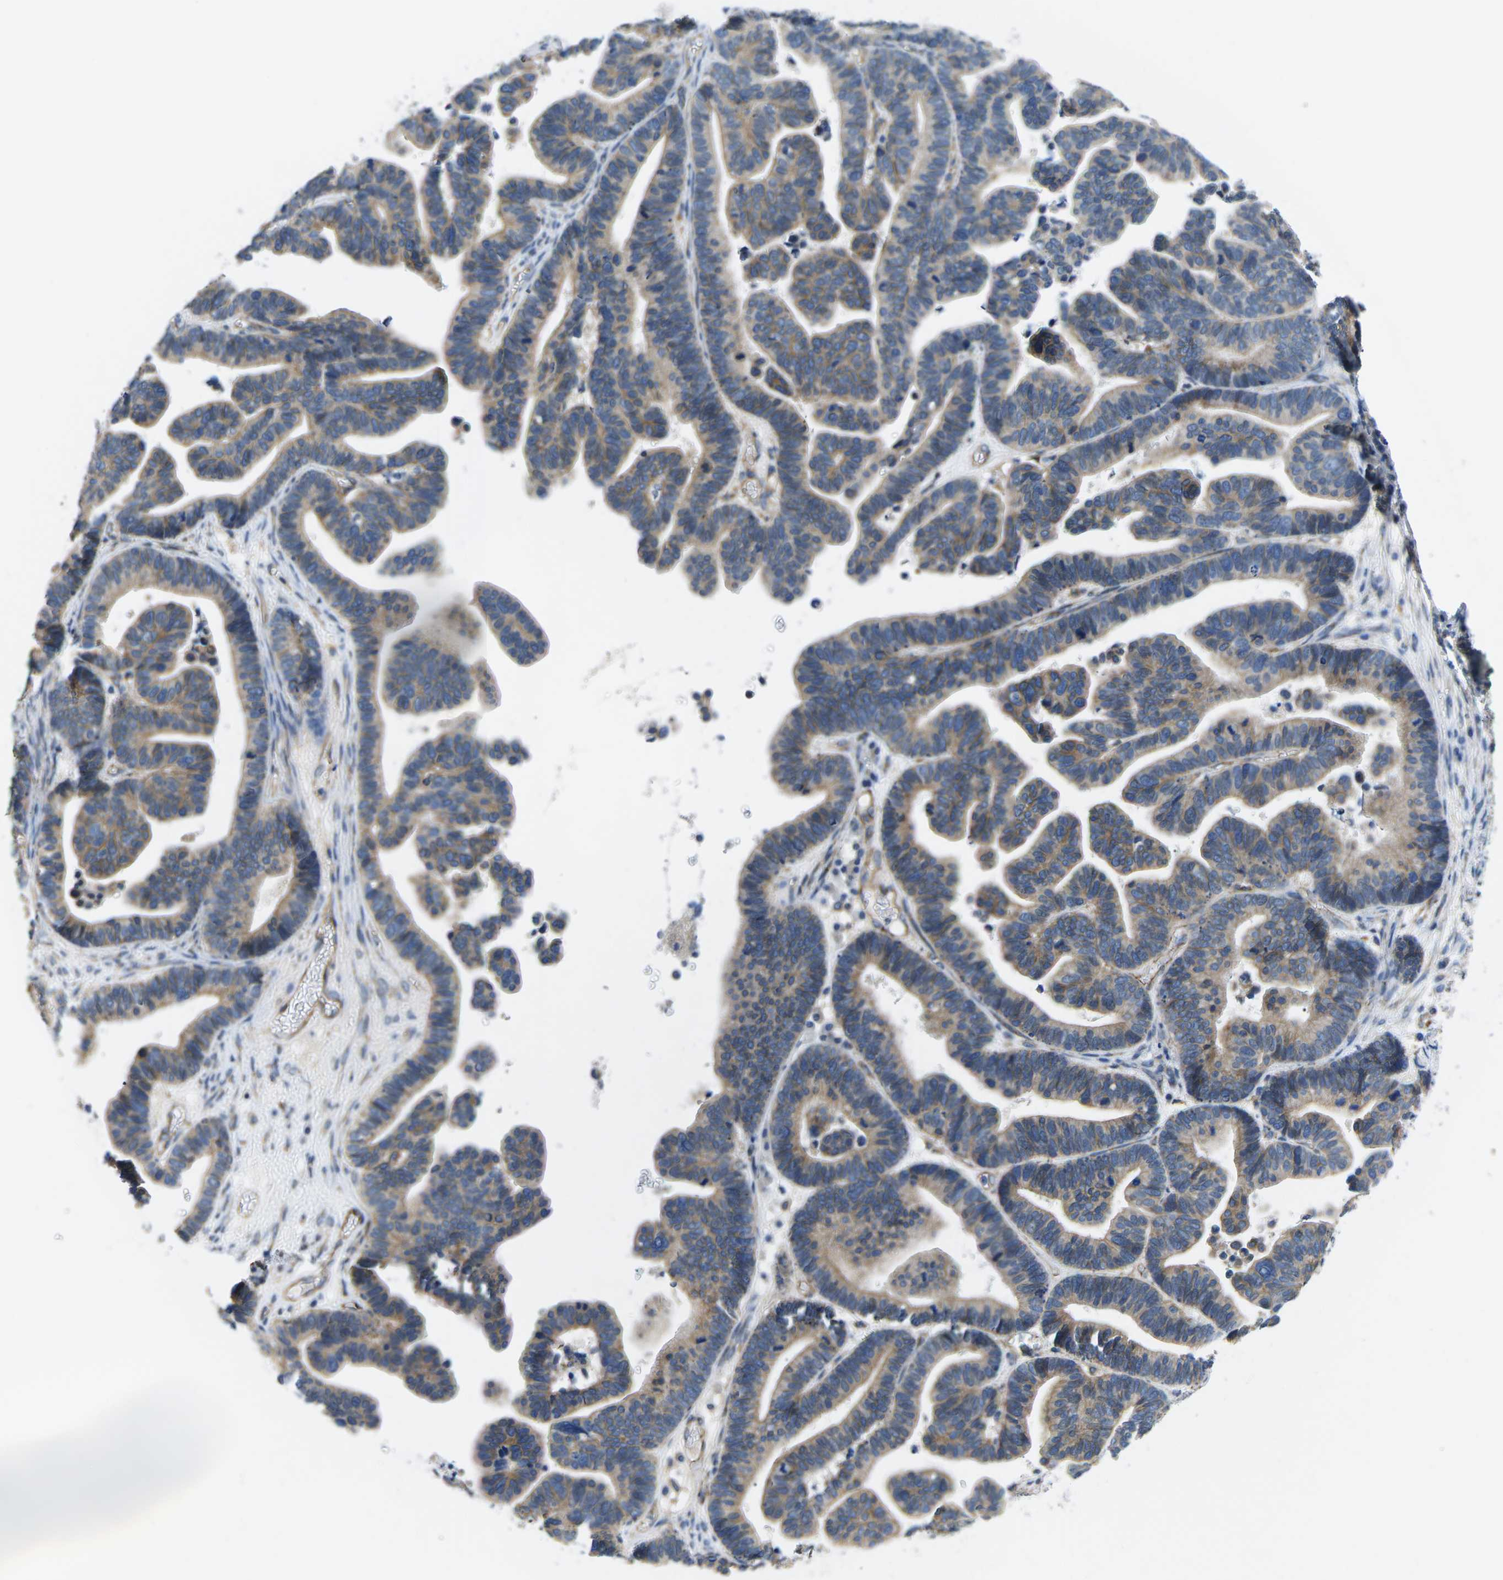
{"staining": {"intensity": "moderate", "quantity": ">75%", "location": "cytoplasmic/membranous"}, "tissue": "ovarian cancer", "cell_type": "Tumor cells", "image_type": "cancer", "snomed": [{"axis": "morphology", "description": "Cystadenocarcinoma, serous, NOS"}, {"axis": "topography", "description": "Ovary"}], "caption": "This photomicrograph displays IHC staining of human ovarian cancer (serous cystadenocarcinoma), with medium moderate cytoplasmic/membranous staining in approximately >75% of tumor cells.", "gene": "CTNND1", "patient": {"sex": "female", "age": 56}}